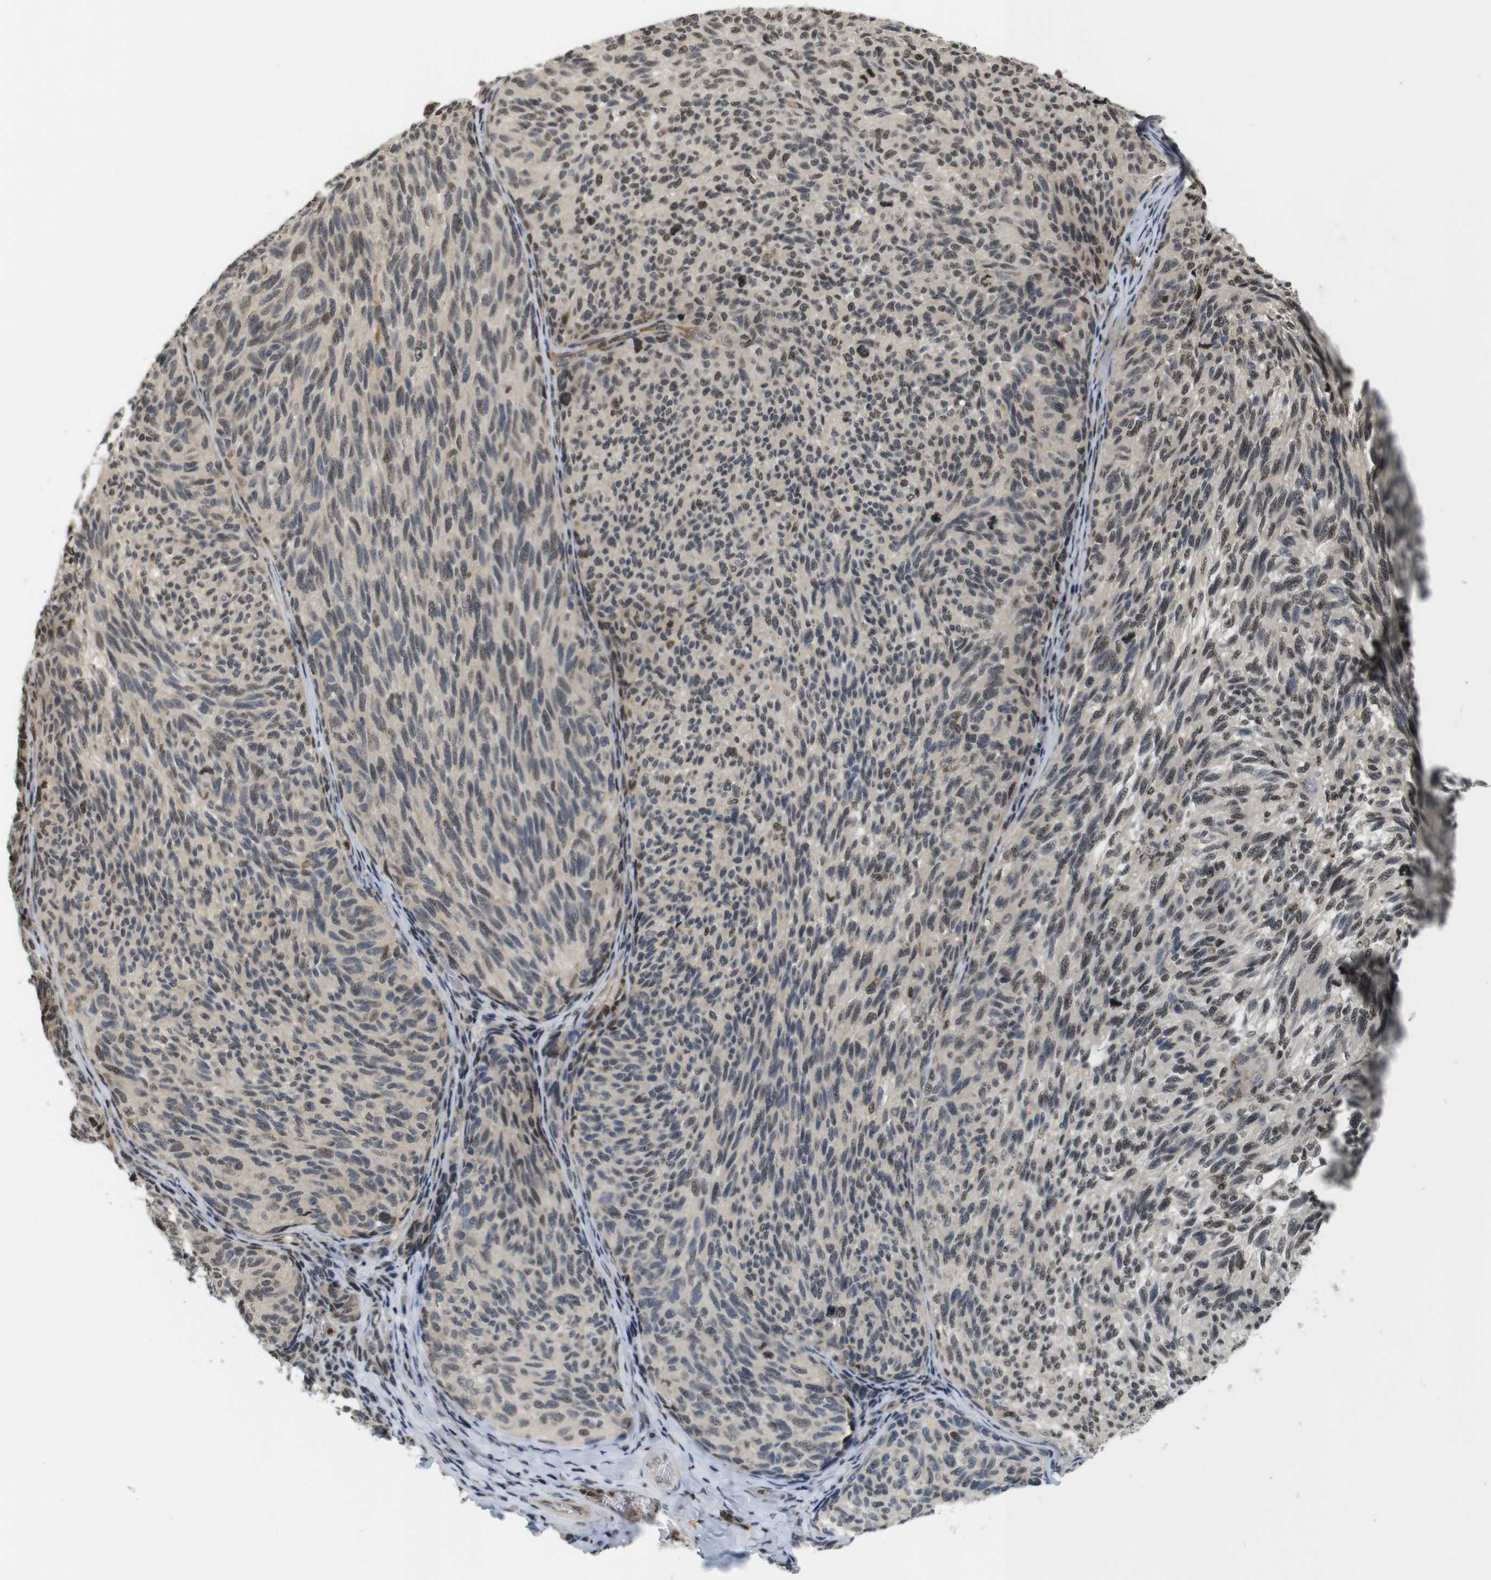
{"staining": {"intensity": "weak", "quantity": "25%-75%", "location": "nuclear"}, "tissue": "melanoma", "cell_type": "Tumor cells", "image_type": "cancer", "snomed": [{"axis": "morphology", "description": "Malignant melanoma, NOS"}, {"axis": "topography", "description": "Skin"}], "caption": "This is a micrograph of immunohistochemistry (IHC) staining of melanoma, which shows weak staining in the nuclear of tumor cells.", "gene": "MBD1", "patient": {"sex": "female", "age": 73}}